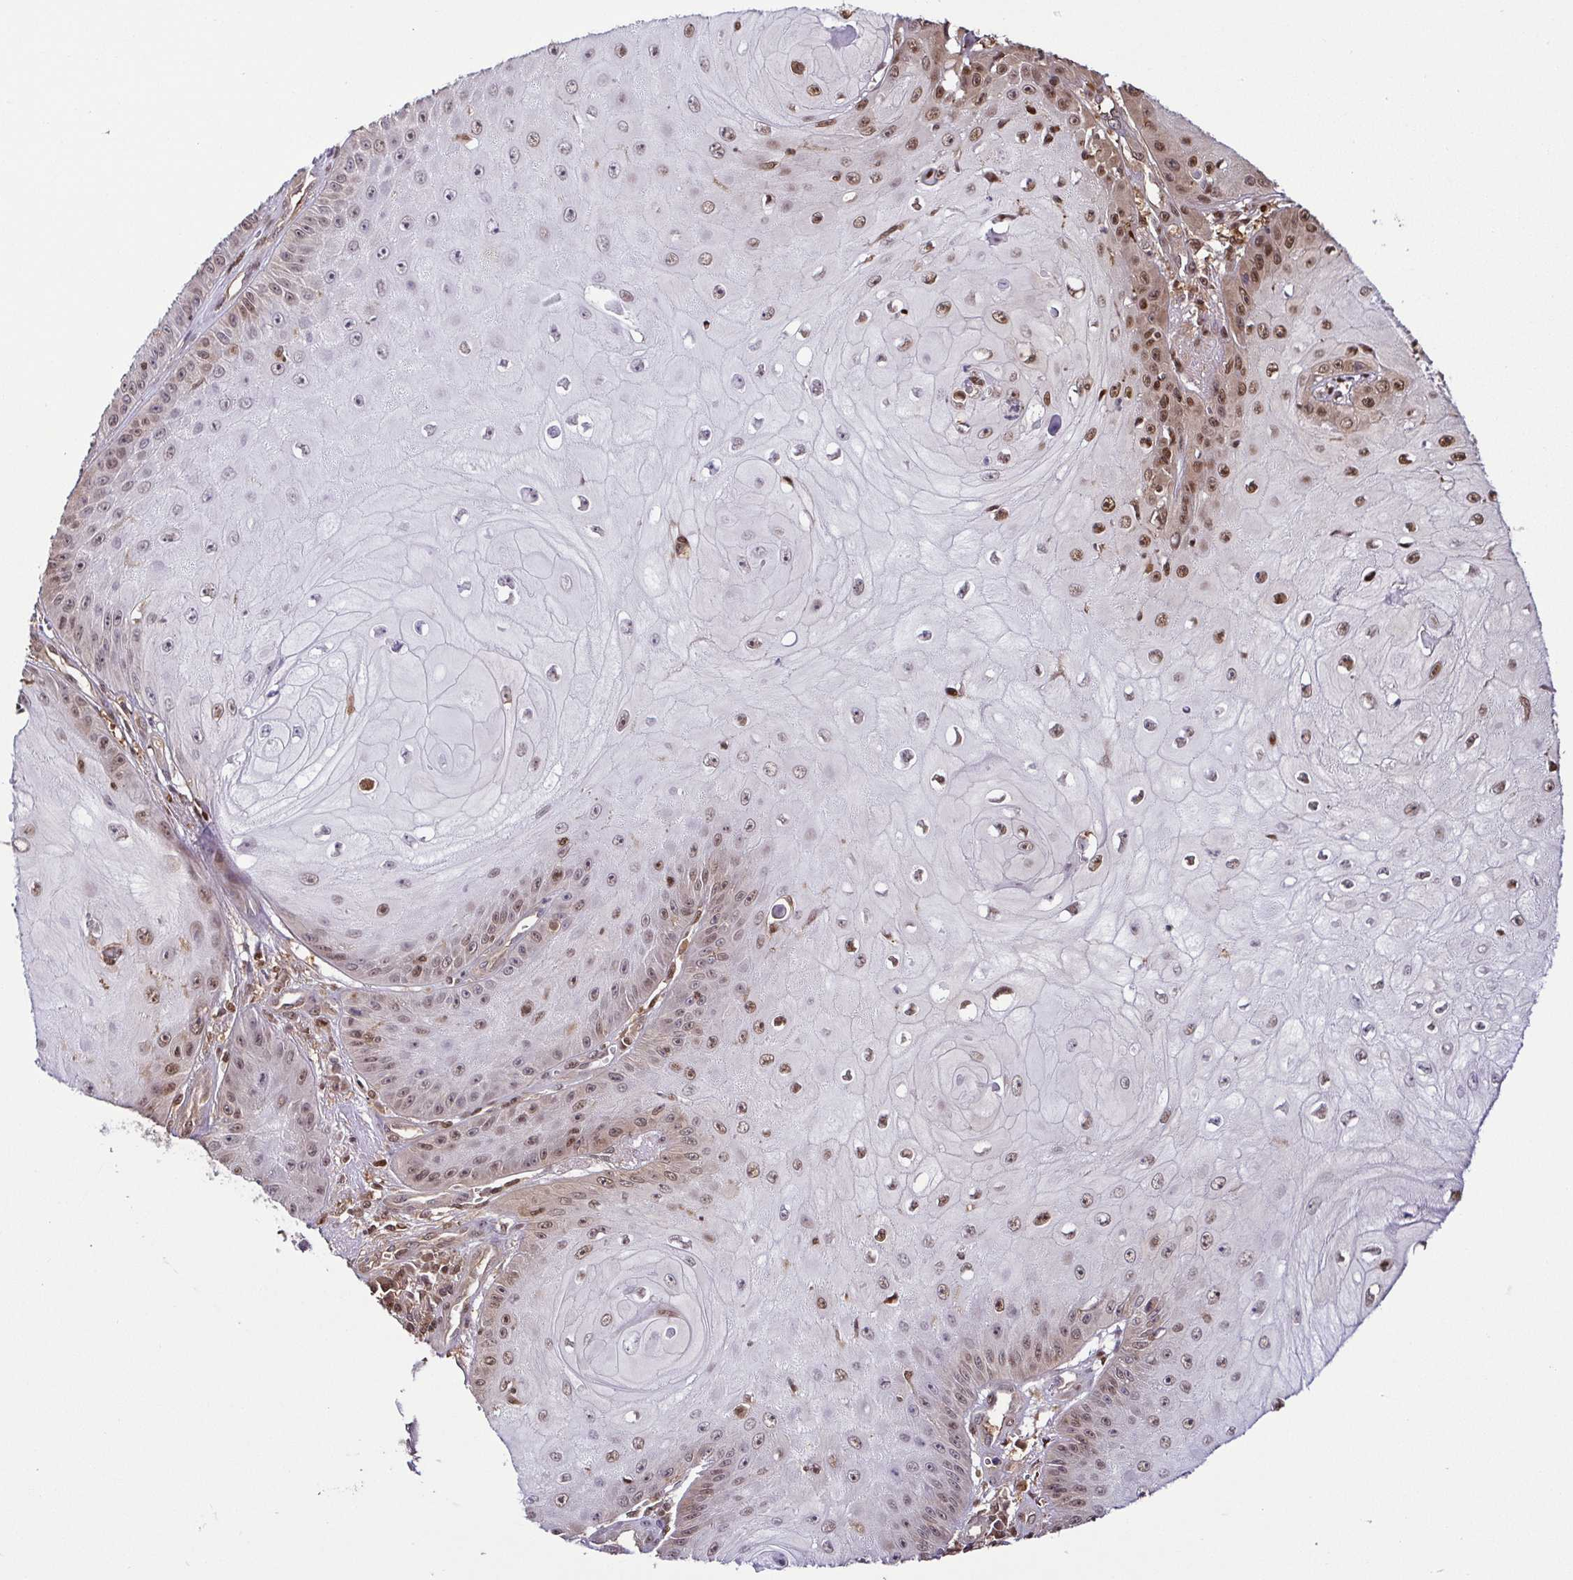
{"staining": {"intensity": "moderate", "quantity": "25%-75%", "location": "nuclear"}, "tissue": "skin cancer", "cell_type": "Tumor cells", "image_type": "cancer", "snomed": [{"axis": "morphology", "description": "Squamous cell carcinoma, NOS"}, {"axis": "topography", "description": "Skin"}], "caption": "Immunohistochemistry staining of skin squamous cell carcinoma, which demonstrates medium levels of moderate nuclear positivity in approximately 25%-75% of tumor cells indicating moderate nuclear protein positivity. The staining was performed using DAB (3,3'-diaminobenzidine) (brown) for protein detection and nuclei were counterstained in hematoxylin (blue).", "gene": "PSMB9", "patient": {"sex": "male", "age": 70}}